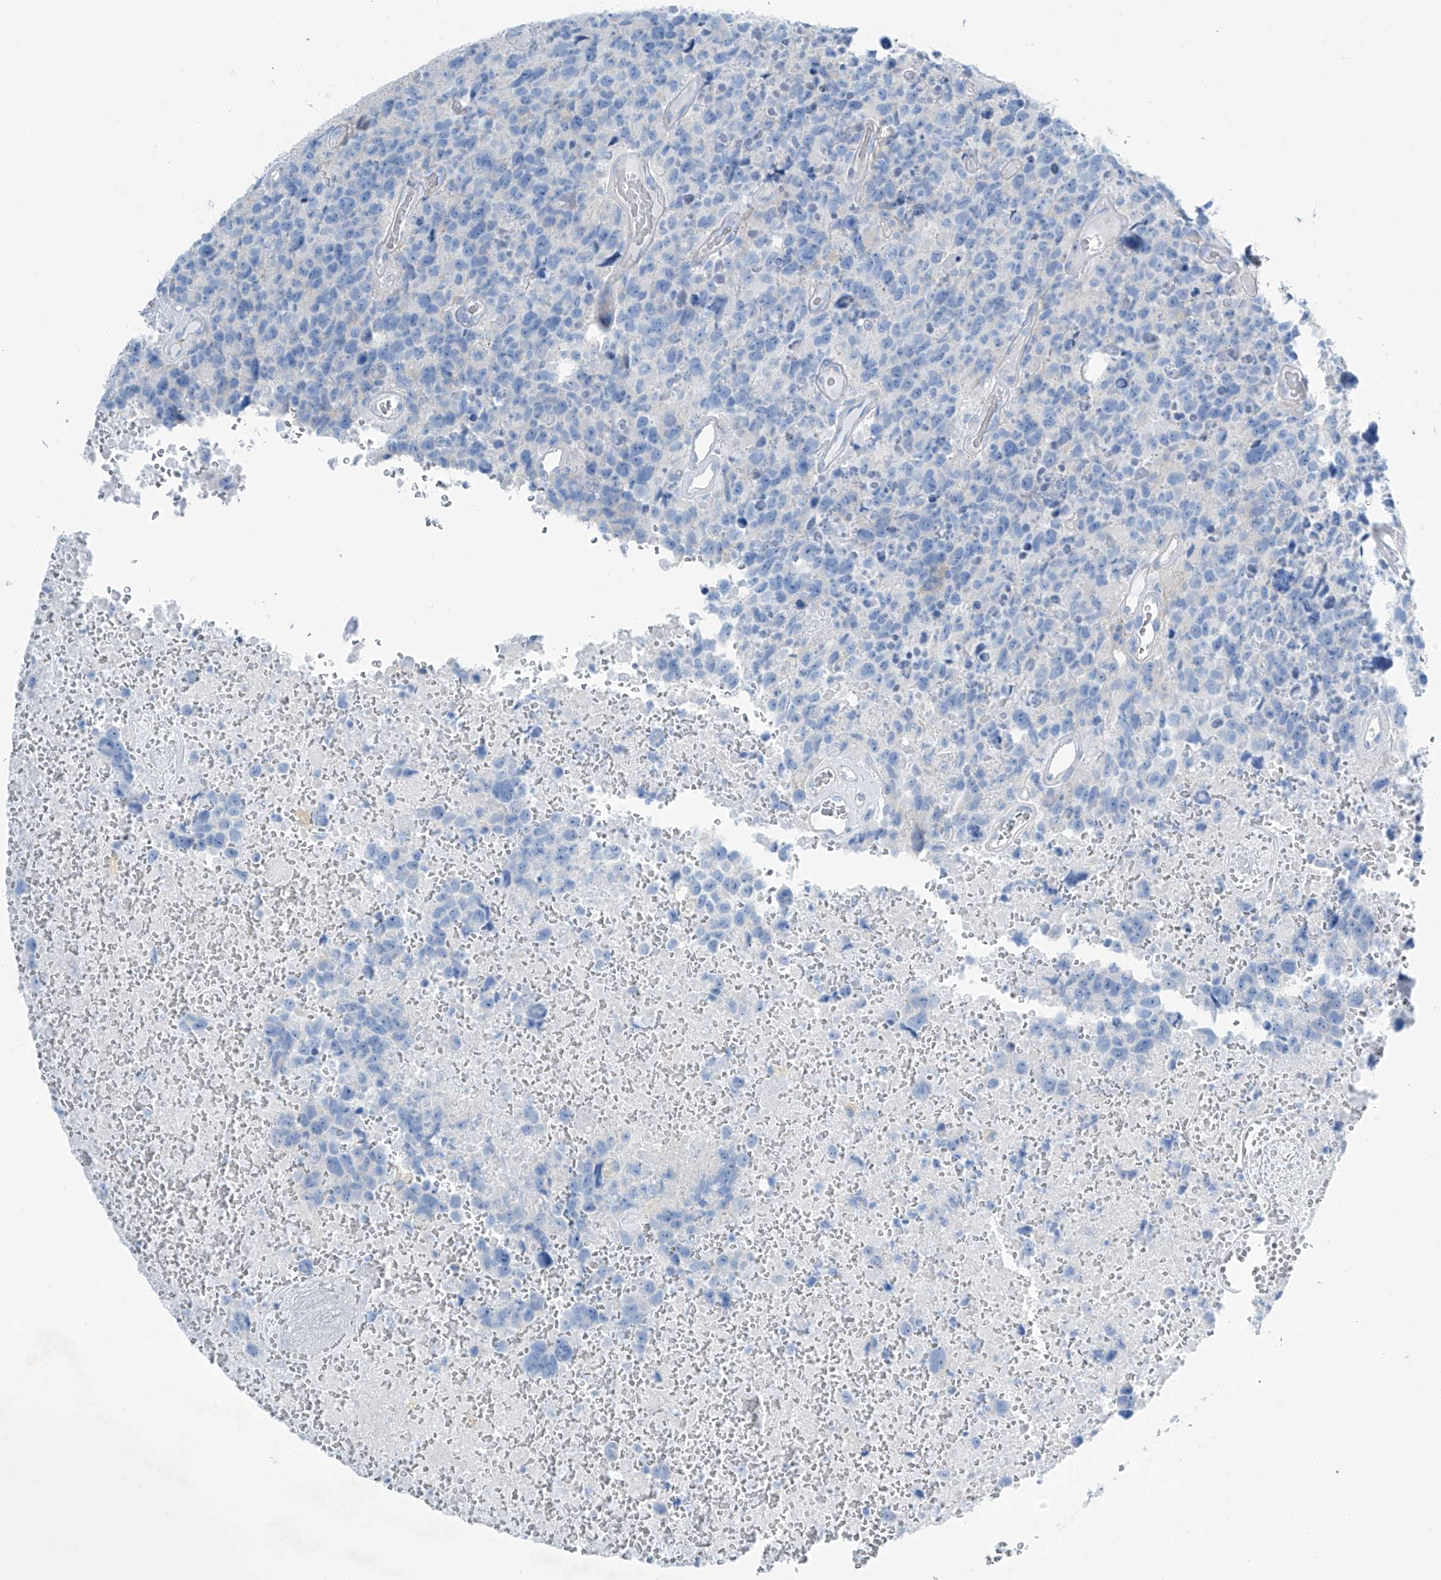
{"staining": {"intensity": "negative", "quantity": "none", "location": "none"}, "tissue": "glioma", "cell_type": "Tumor cells", "image_type": "cancer", "snomed": [{"axis": "morphology", "description": "Glioma, malignant, High grade"}, {"axis": "topography", "description": "Brain"}], "caption": "This is an immunohistochemistry image of glioma. There is no expression in tumor cells.", "gene": "MAGI1", "patient": {"sex": "male", "age": 69}}